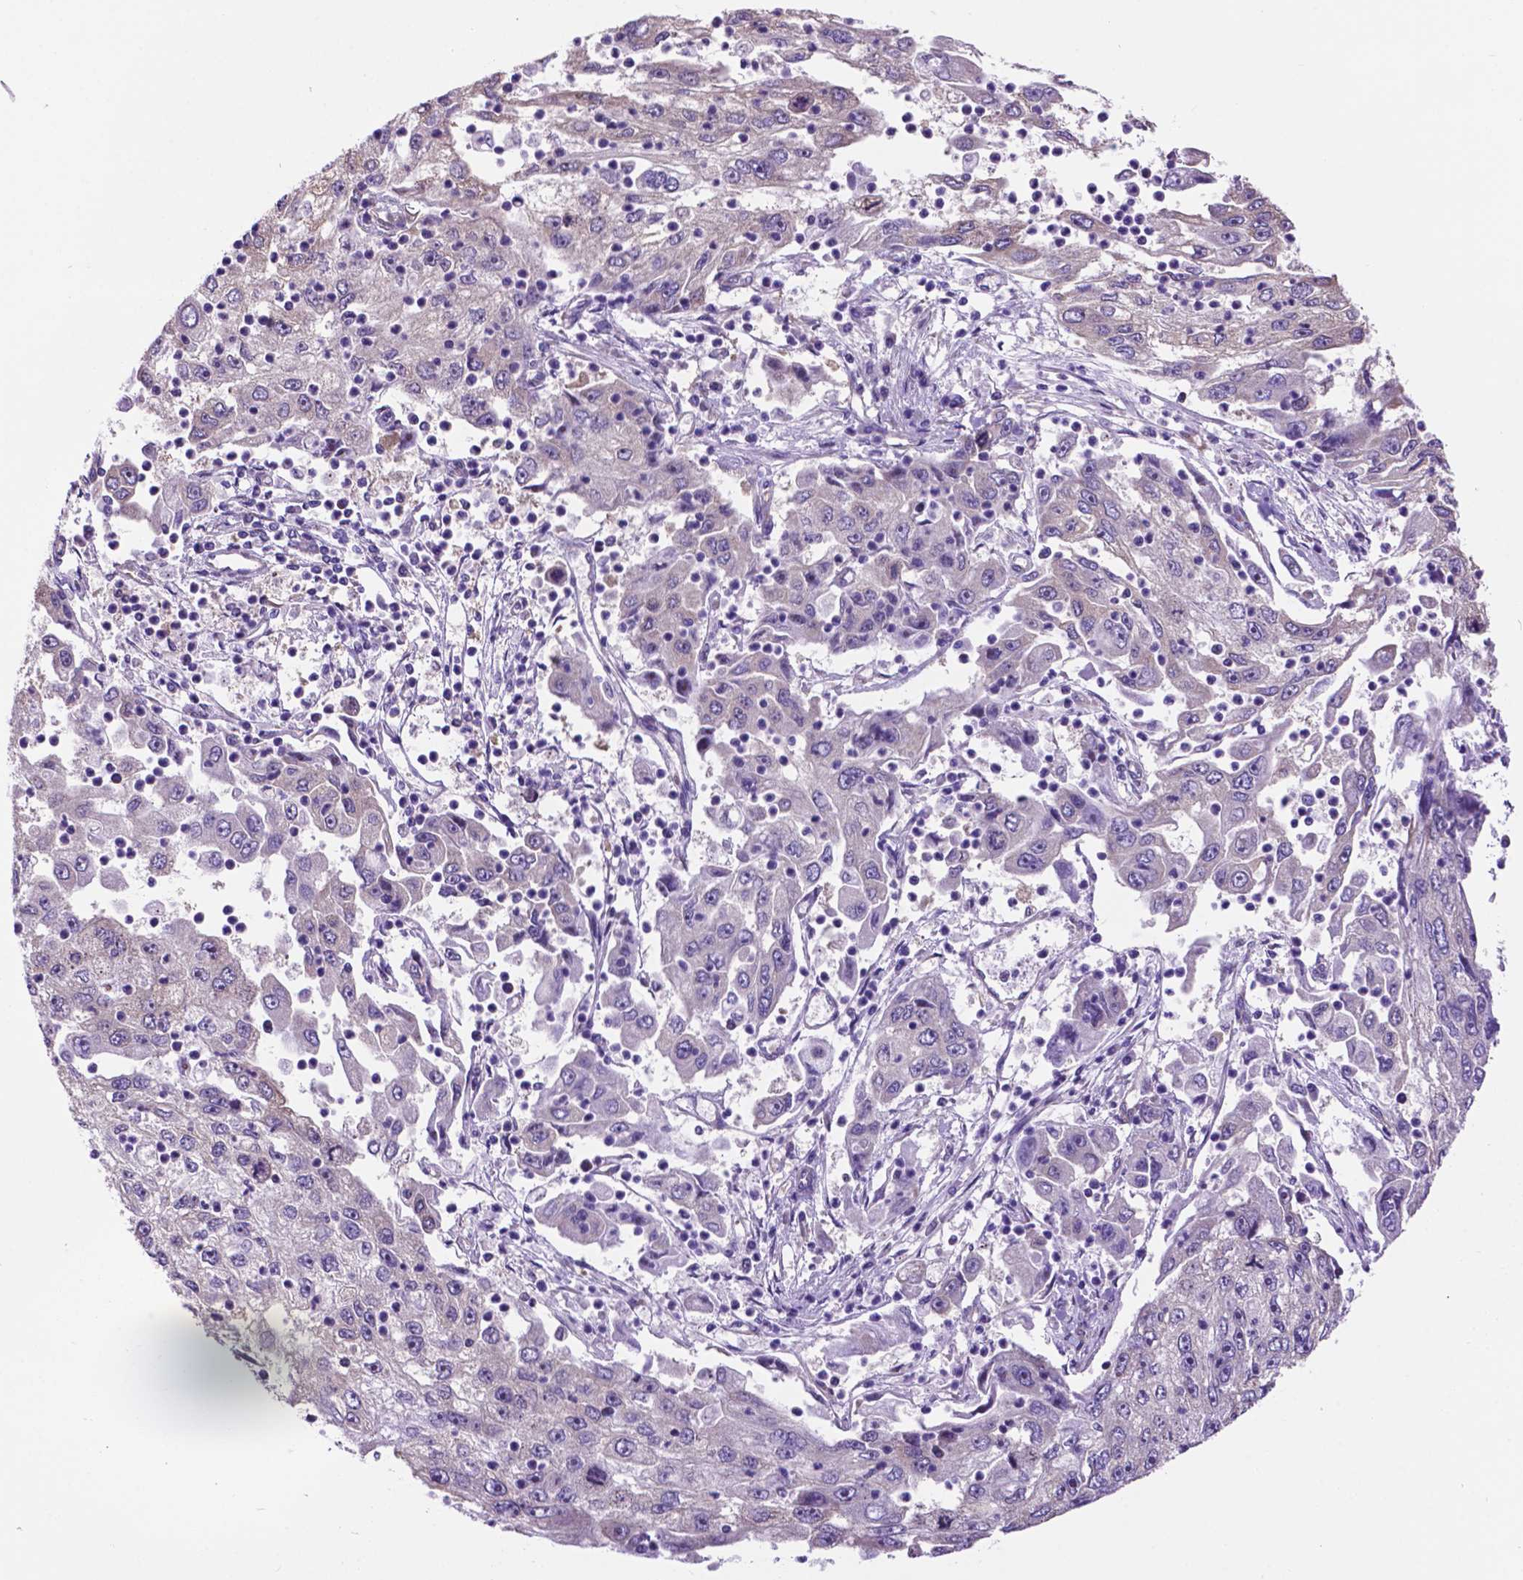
{"staining": {"intensity": "negative", "quantity": "none", "location": "none"}, "tissue": "cervical cancer", "cell_type": "Tumor cells", "image_type": "cancer", "snomed": [{"axis": "morphology", "description": "Squamous cell carcinoma, NOS"}, {"axis": "topography", "description": "Cervix"}], "caption": "An immunohistochemistry image of cervical squamous cell carcinoma is shown. There is no staining in tumor cells of cervical squamous cell carcinoma. Nuclei are stained in blue.", "gene": "SPDYA", "patient": {"sex": "female", "age": 36}}